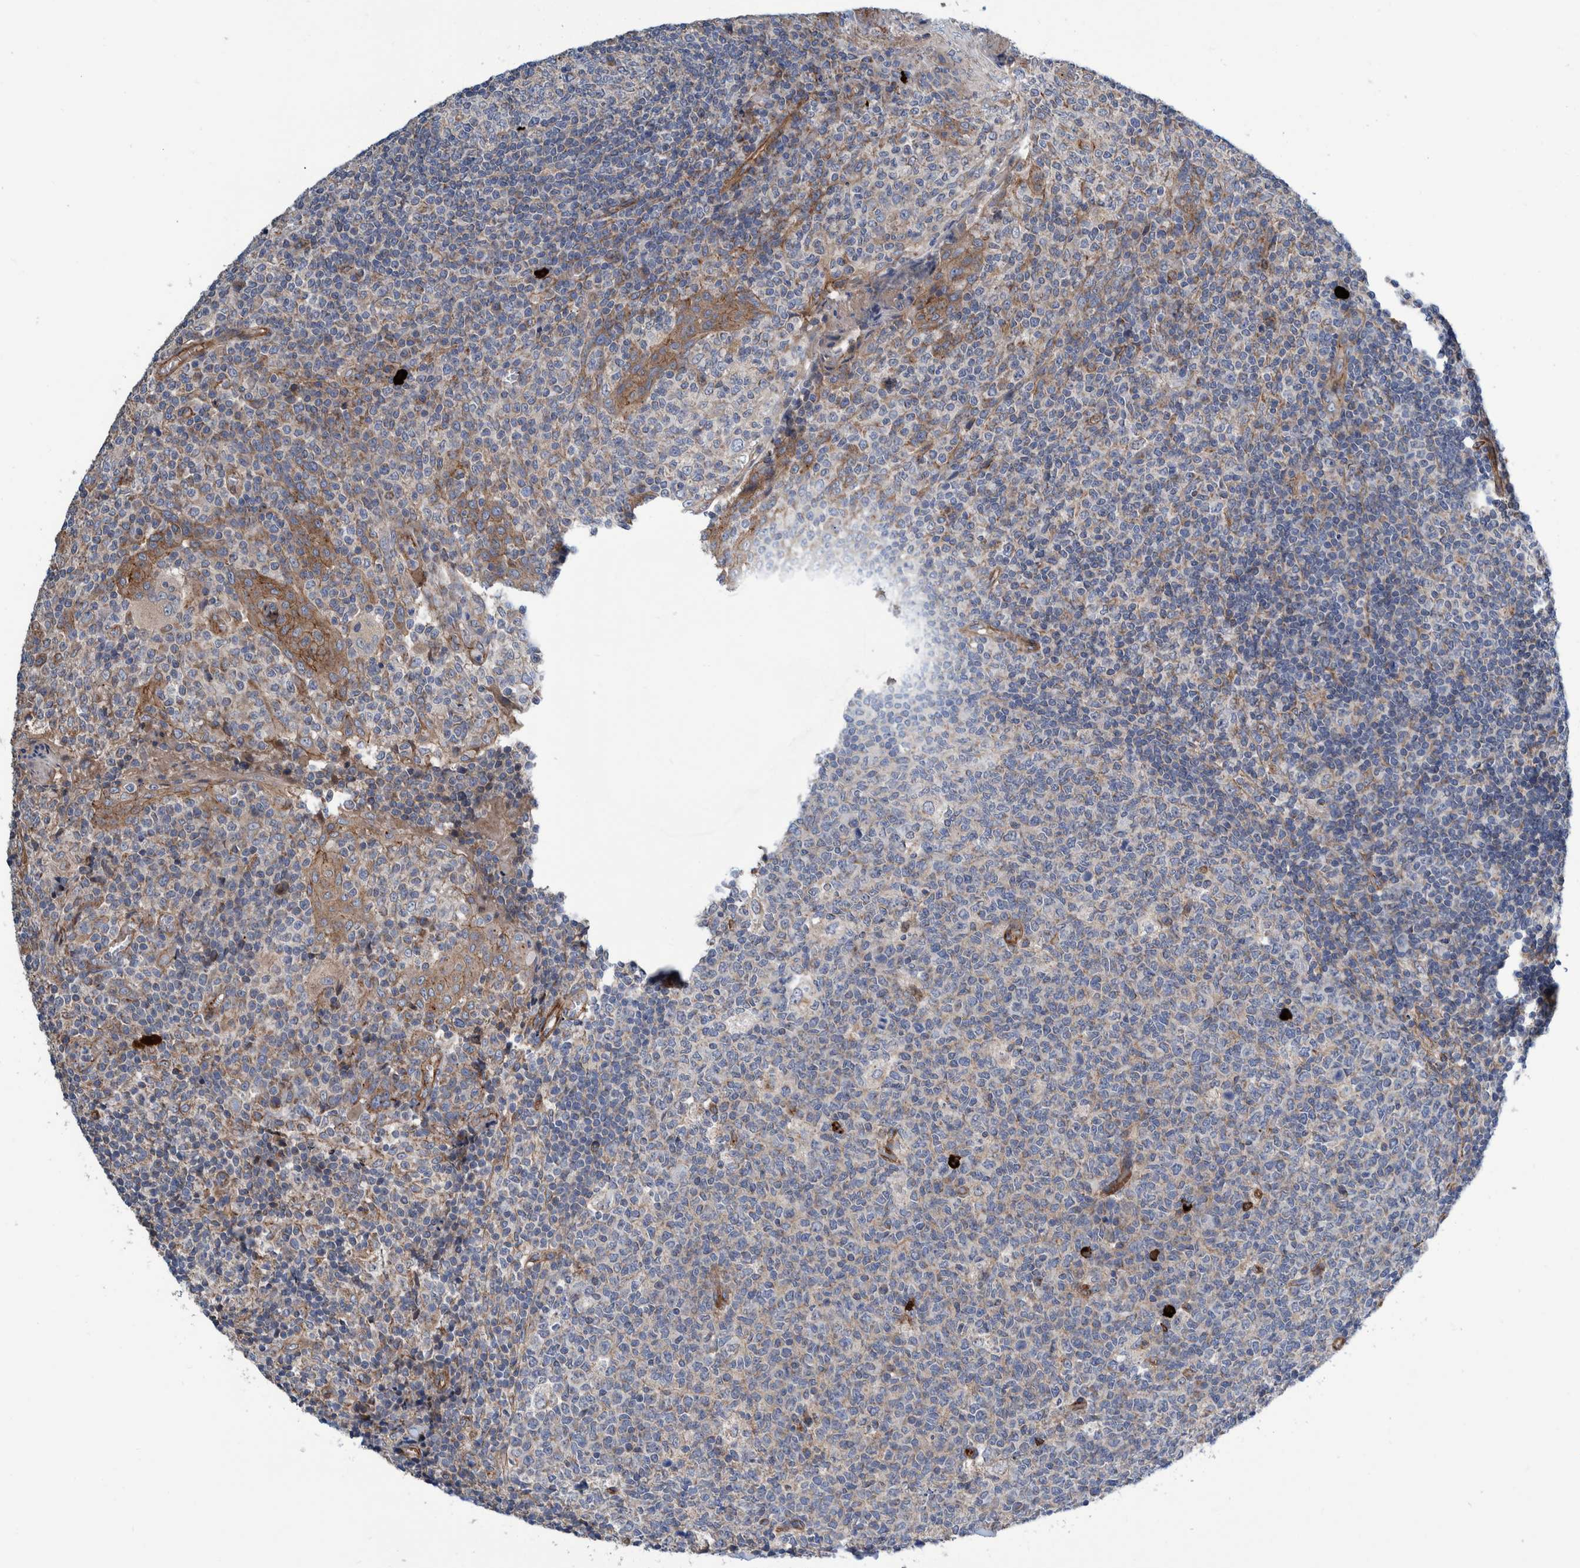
{"staining": {"intensity": "negative", "quantity": "none", "location": "none"}, "tissue": "tonsil", "cell_type": "Germinal center cells", "image_type": "normal", "snomed": [{"axis": "morphology", "description": "Normal tissue, NOS"}, {"axis": "topography", "description": "Tonsil"}], "caption": "The micrograph shows no staining of germinal center cells in benign tonsil. The staining was performed using DAB (3,3'-diaminobenzidine) to visualize the protein expression in brown, while the nuclei were stained in blue with hematoxylin (Magnification: 20x).", "gene": "ENSG00000262660", "patient": {"sex": "female", "age": 19}}